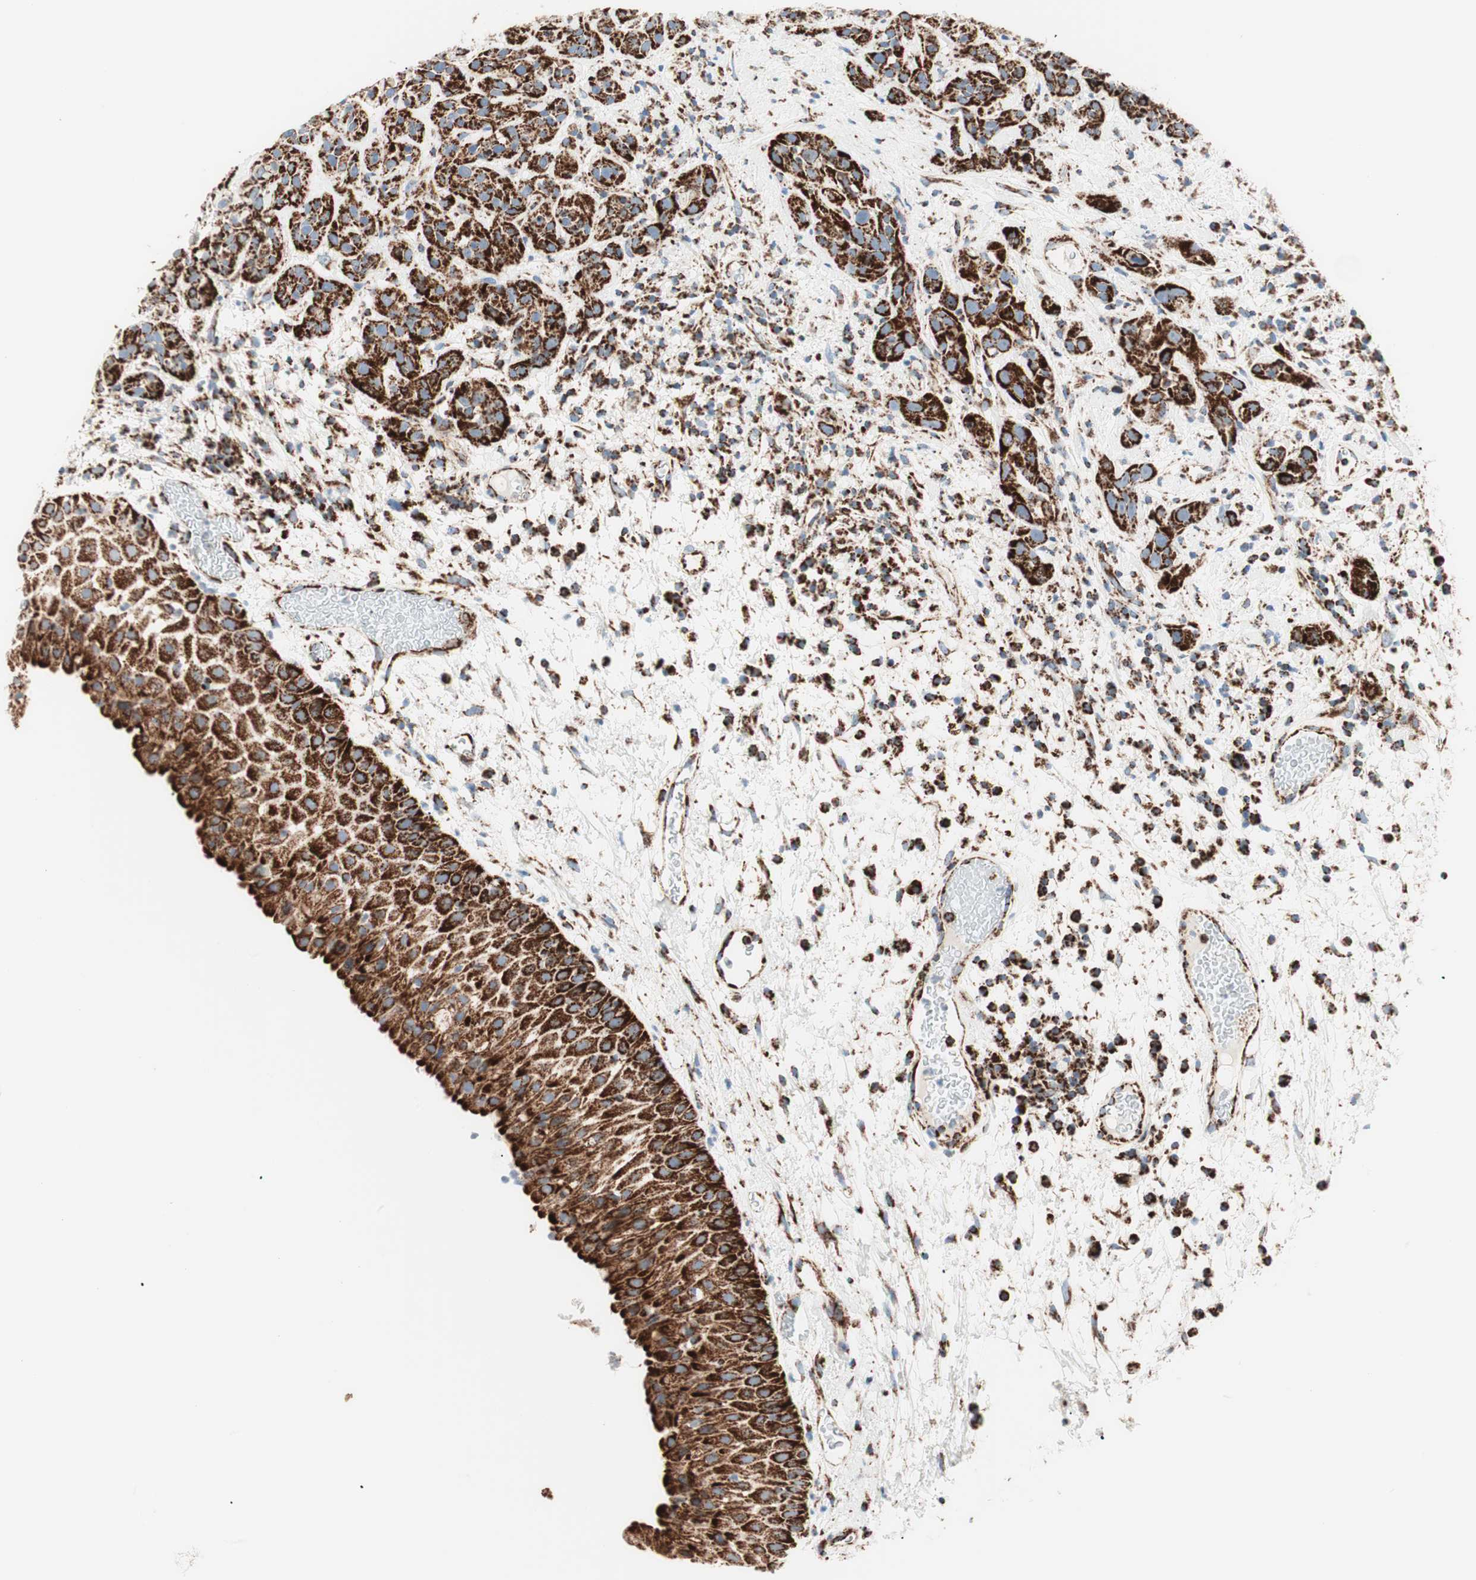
{"staining": {"intensity": "strong", "quantity": ">75%", "location": "cytoplasmic/membranous"}, "tissue": "head and neck cancer", "cell_type": "Tumor cells", "image_type": "cancer", "snomed": [{"axis": "morphology", "description": "Squamous cell carcinoma, NOS"}, {"axis": "topography", "description": "Head-Neck"}], "caption": "Immunohistochemistry (IHC) histopathology image of head and neck cancer stained for a protein (brown), which exhibits high levels of strong cytoplasmic/membranous expression in approximately >75% of tumor cells.", "gene": "TOMM20", "patient": {"sex": "male", "age": 62}}